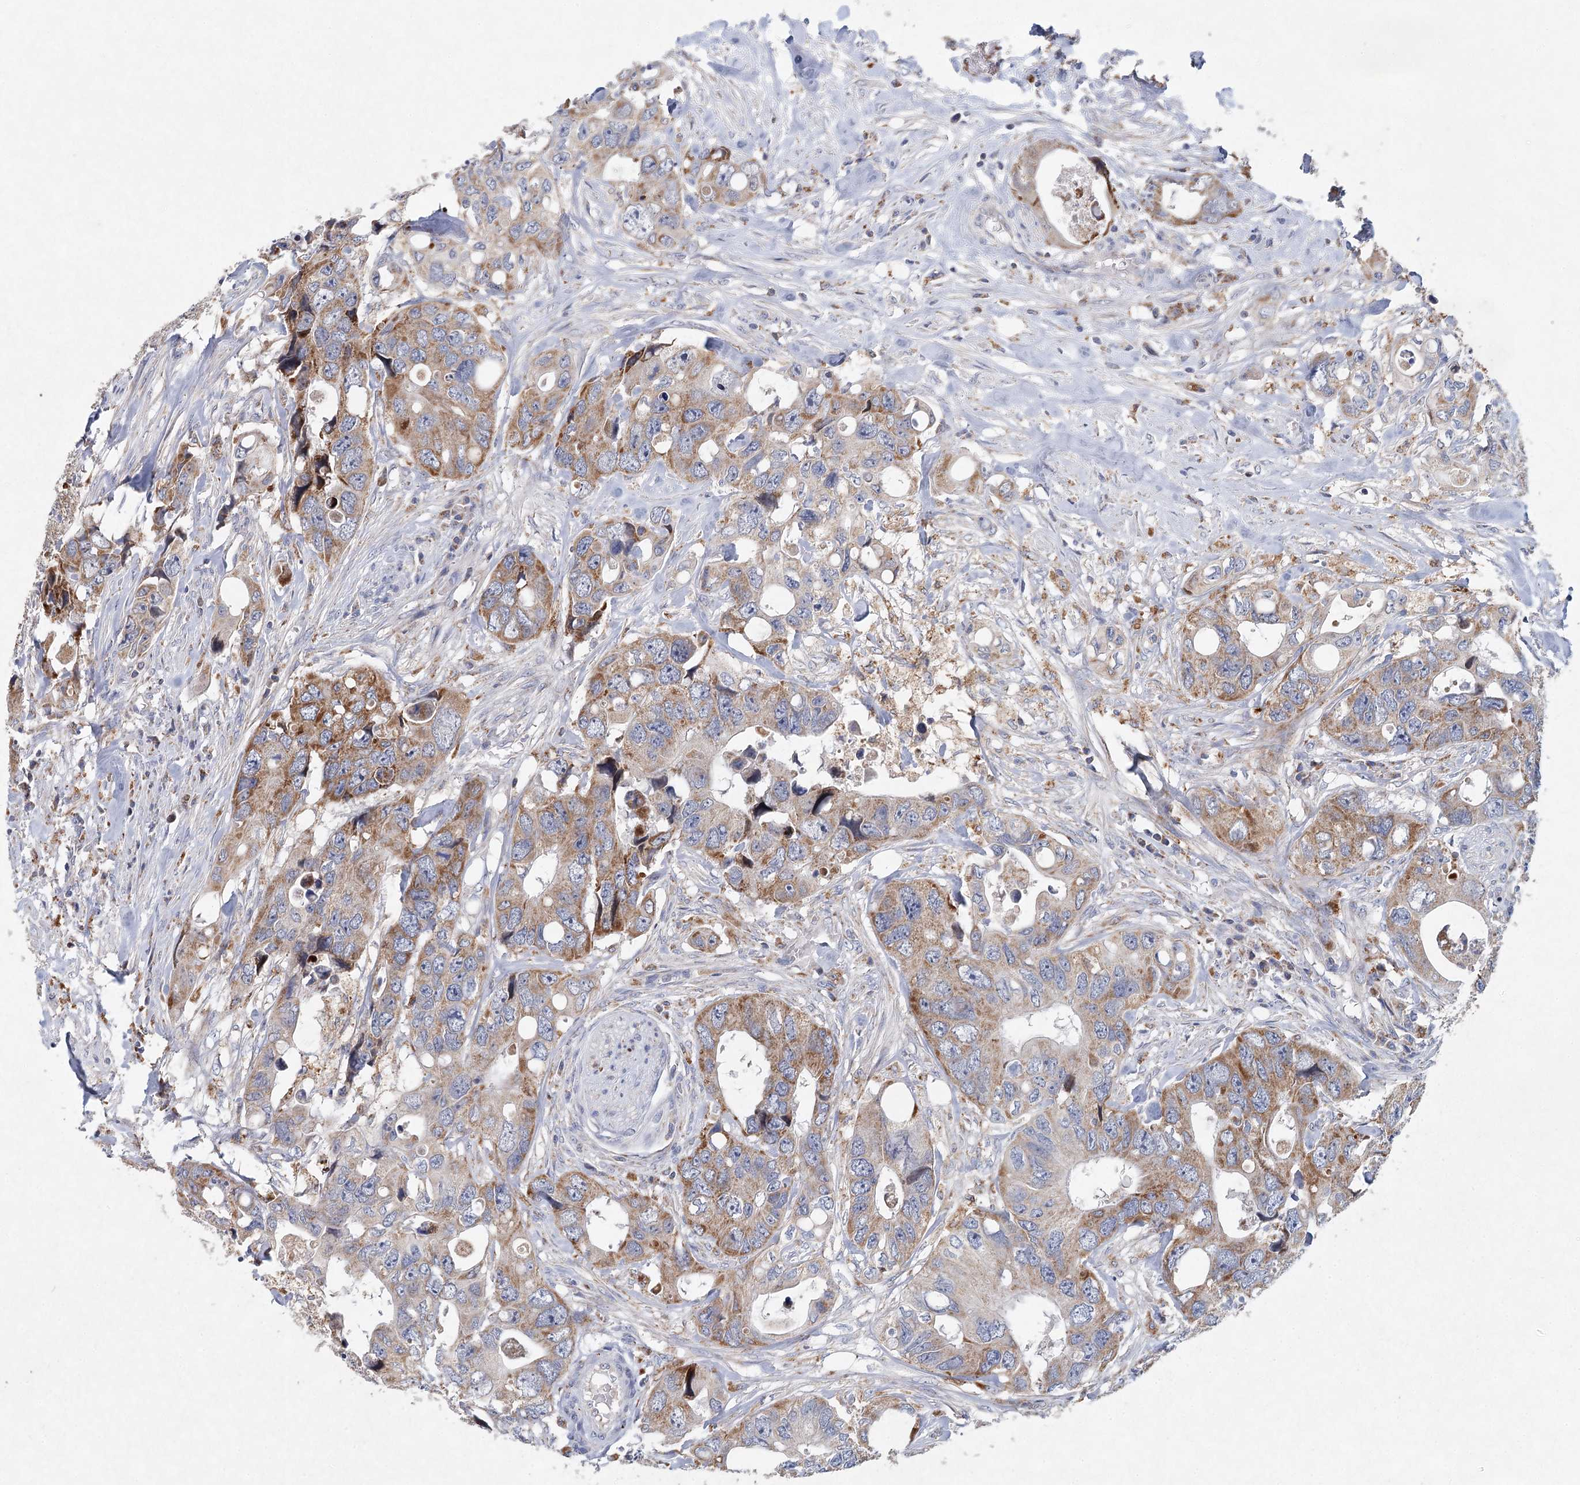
{"staining": {"intensity": "moderate", "quantity": ">75%", "location": "cytoplasmic/membranous"}, "tissue": "colorectal cancer", "cell_type": "Tumor cells", "image_type": "cancer", "snomed": [{"axis": "morphology", "description": "Adenocarcinoma, NOS"}, {"axis": "topography", "description": "Rectum"}], "caption": "Adenocarcinoma (colorectal) stained with a protein marker displays moderate staining in tumor cells.", "gene": "XPO6", "patient": {"sex": "male", "age": 57}}